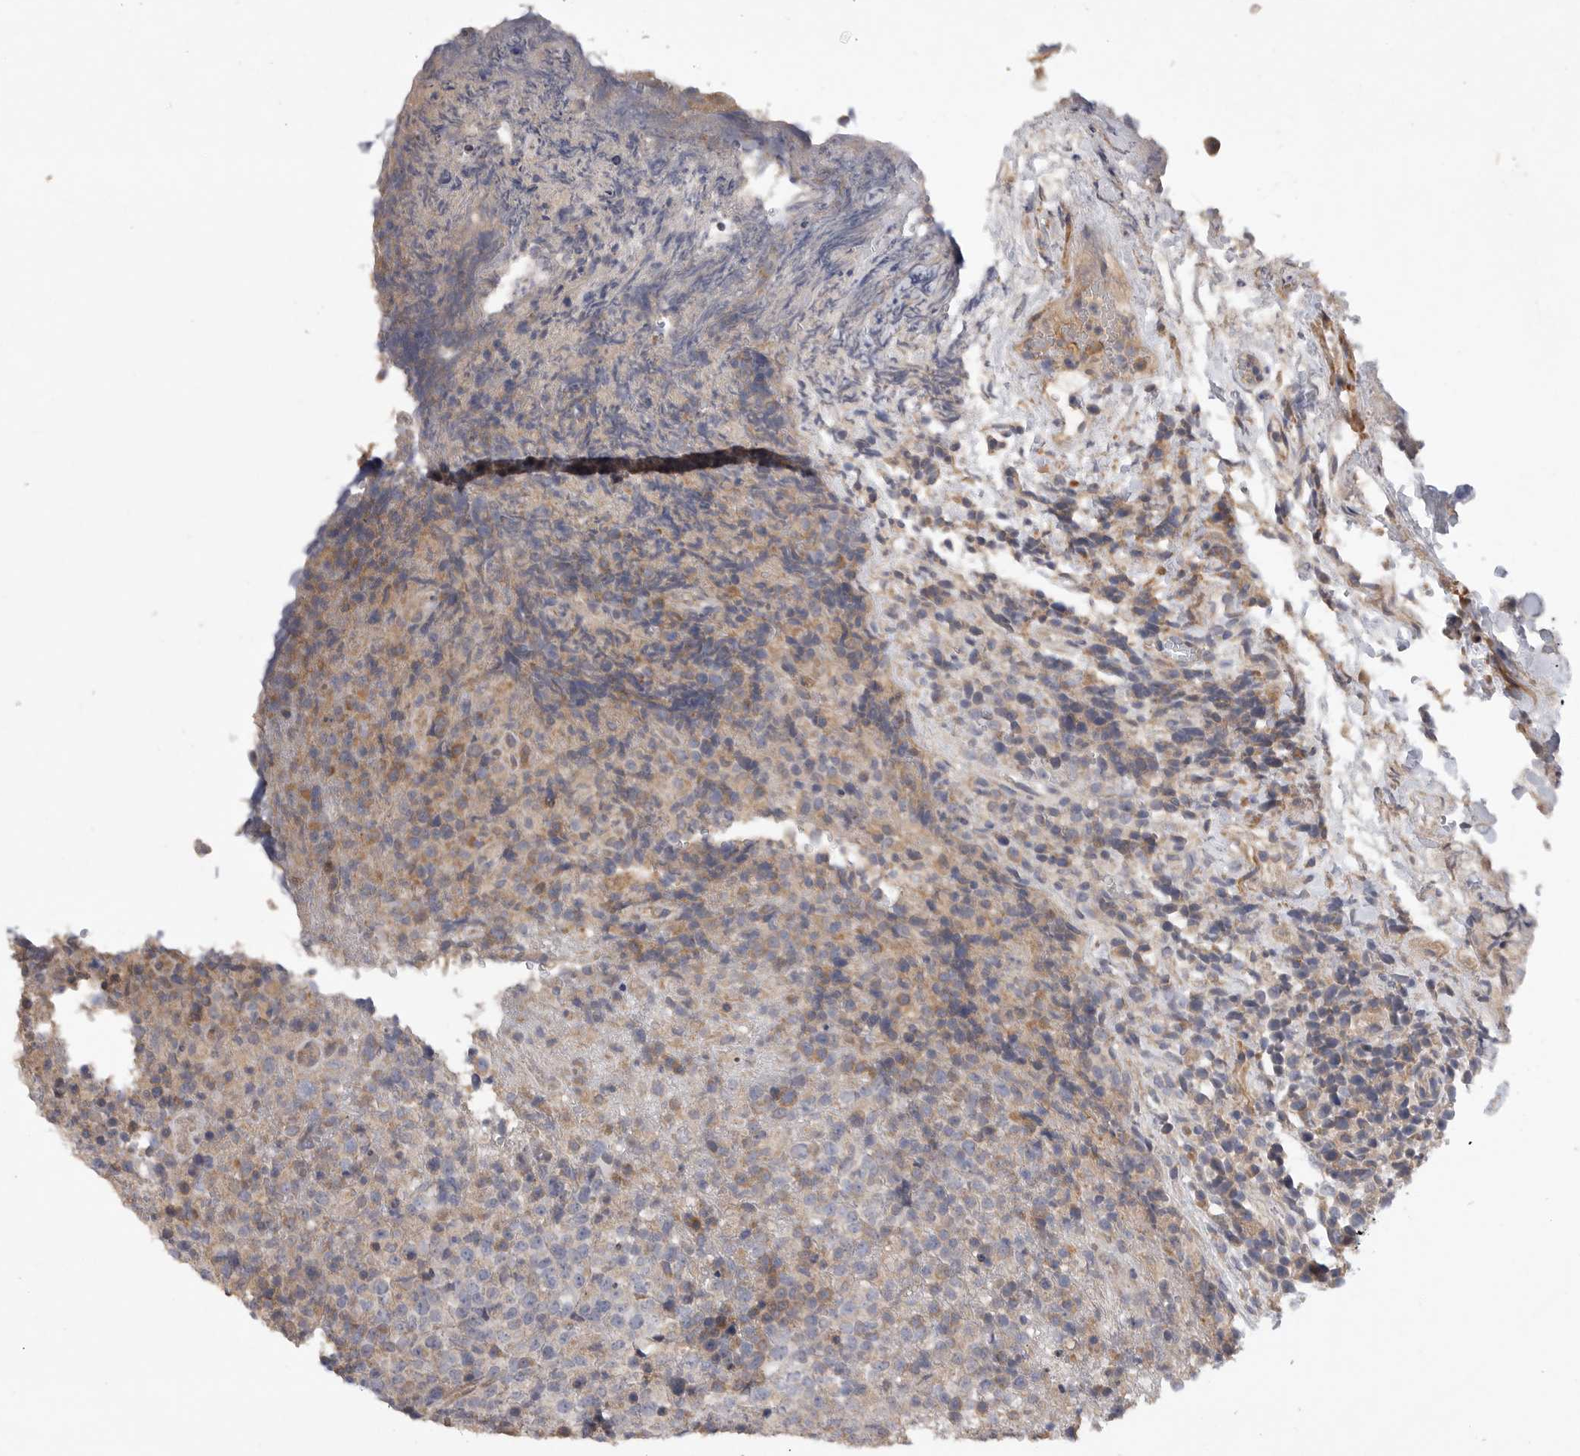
{"staining": {"intensity": "moderate", "quantity": "<25%", "location": "cytoplasmic/membranous"}, "tissue": "lymphoma", "cell_type": "Tumor cells", "image_type": "cancer", "snomed": [{"axis": "morphology", "description": "Malignant lymphoma, non-Hodgkin's type, High grade"}, {"axis": "topography", "description": "Lymph node"}], "caption": "The immunohistochemical stain labels moderate cytoplasmic/membranous positivity in tumor cells of lymphoma tissue. (IHC, brightfield microscopy, high magnification).", "gene": "EDEM3", "patient": {"sex": "male", "age": 13}}